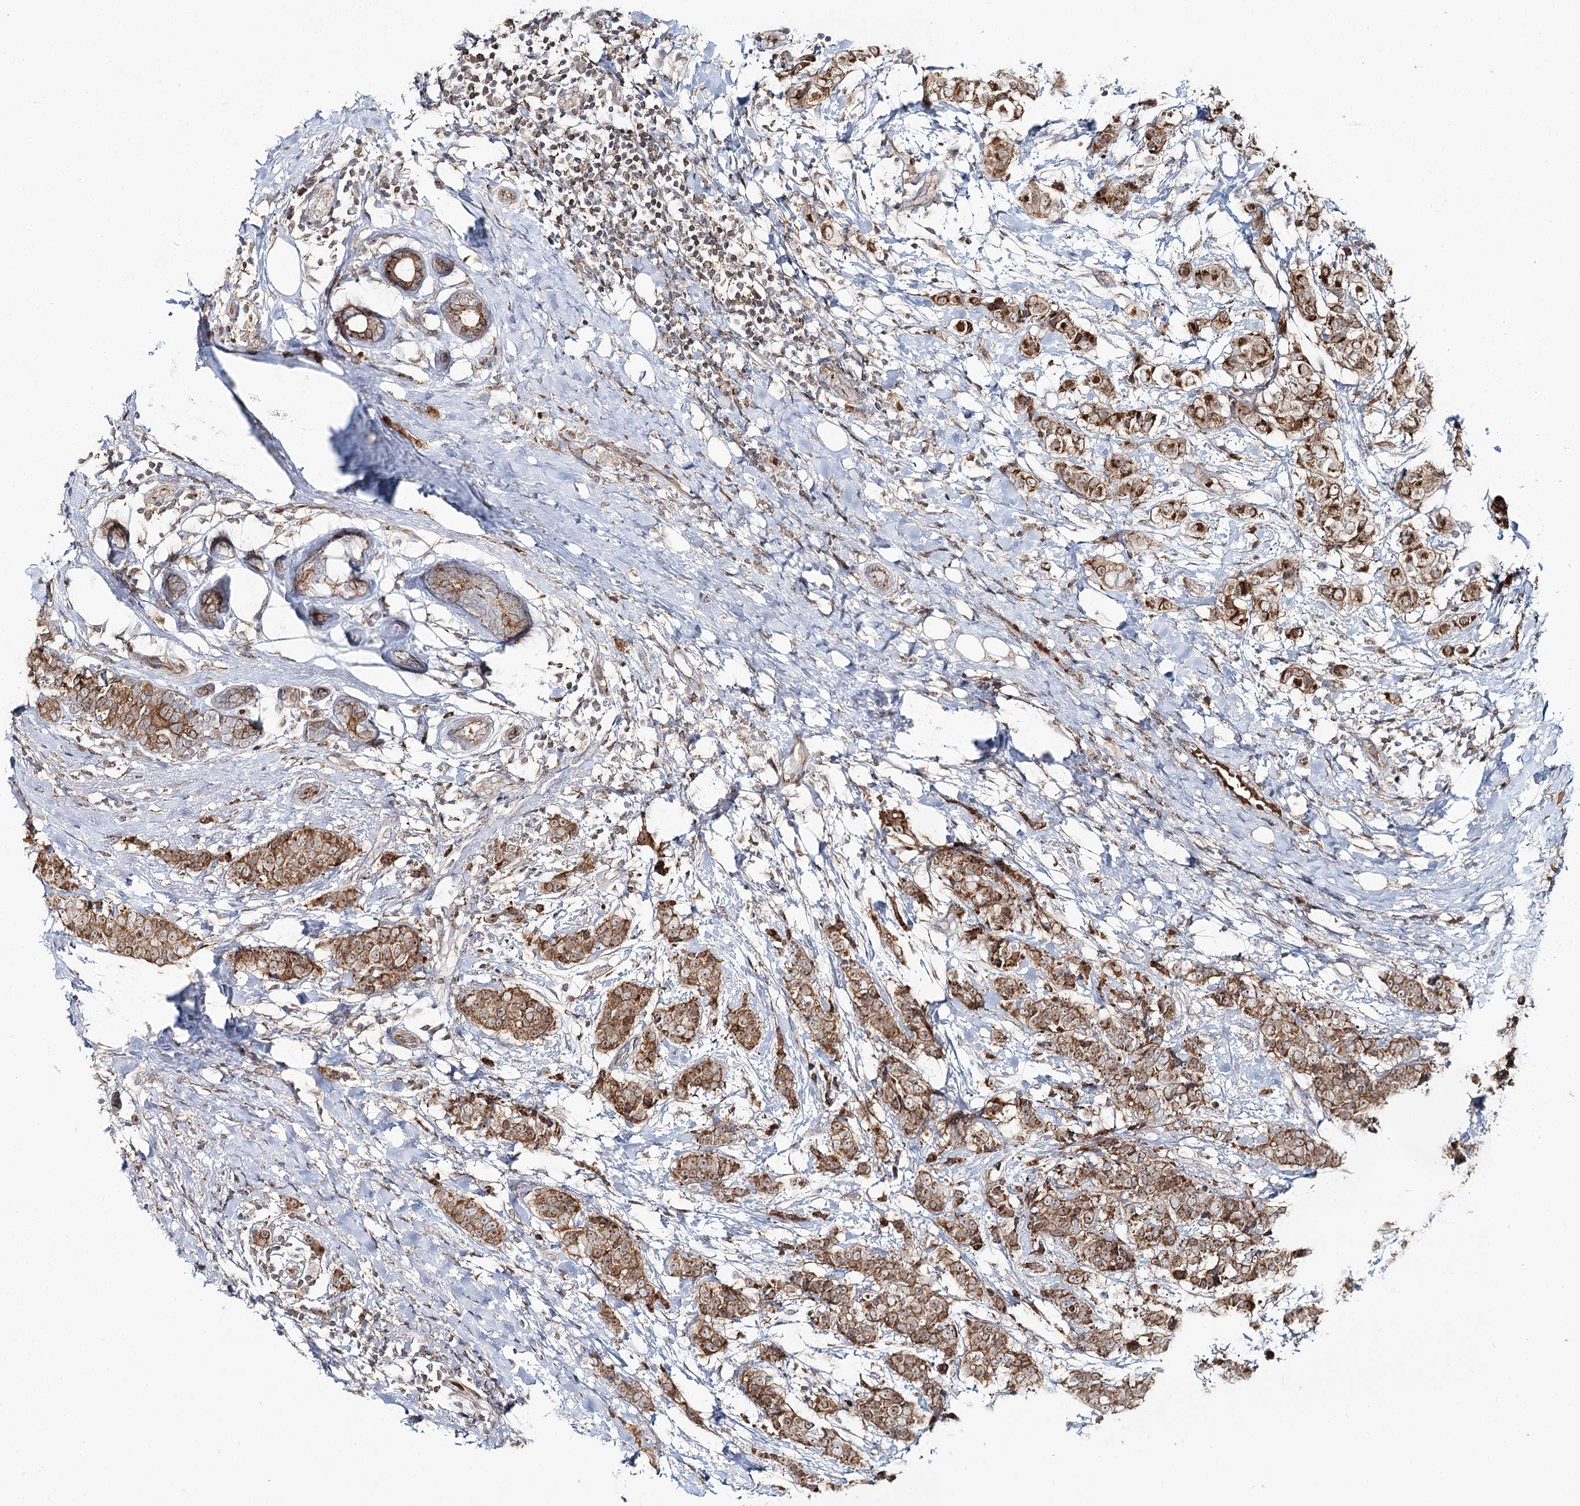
{"staining": {"intensity": "moderate", "quantity": ">75%", "location": "cytoplasmic/membranous"}, "tissue": "breast cancer", "cell_type": "Tumor cells", "image_type": "cancer", "snomed": [{"axis": "morphology", "description": "Lobular carcinoma"}, {"axis": "topography", "description": "Breast"}], "caption": "A high-resolution photomicrograph shows immunohistochemistry staining of breast cancer (lobular carcinoma), which demonstrates moderate cytoplasmic/membranous expression in approximately >75% of tumor cells. Using DAB (brown) and hematoxylin (blue) stains, captured at high magnification using brightfield microscopy.", "gene": "PCBD2", "patient": {"sex": "female", "age": 51}}